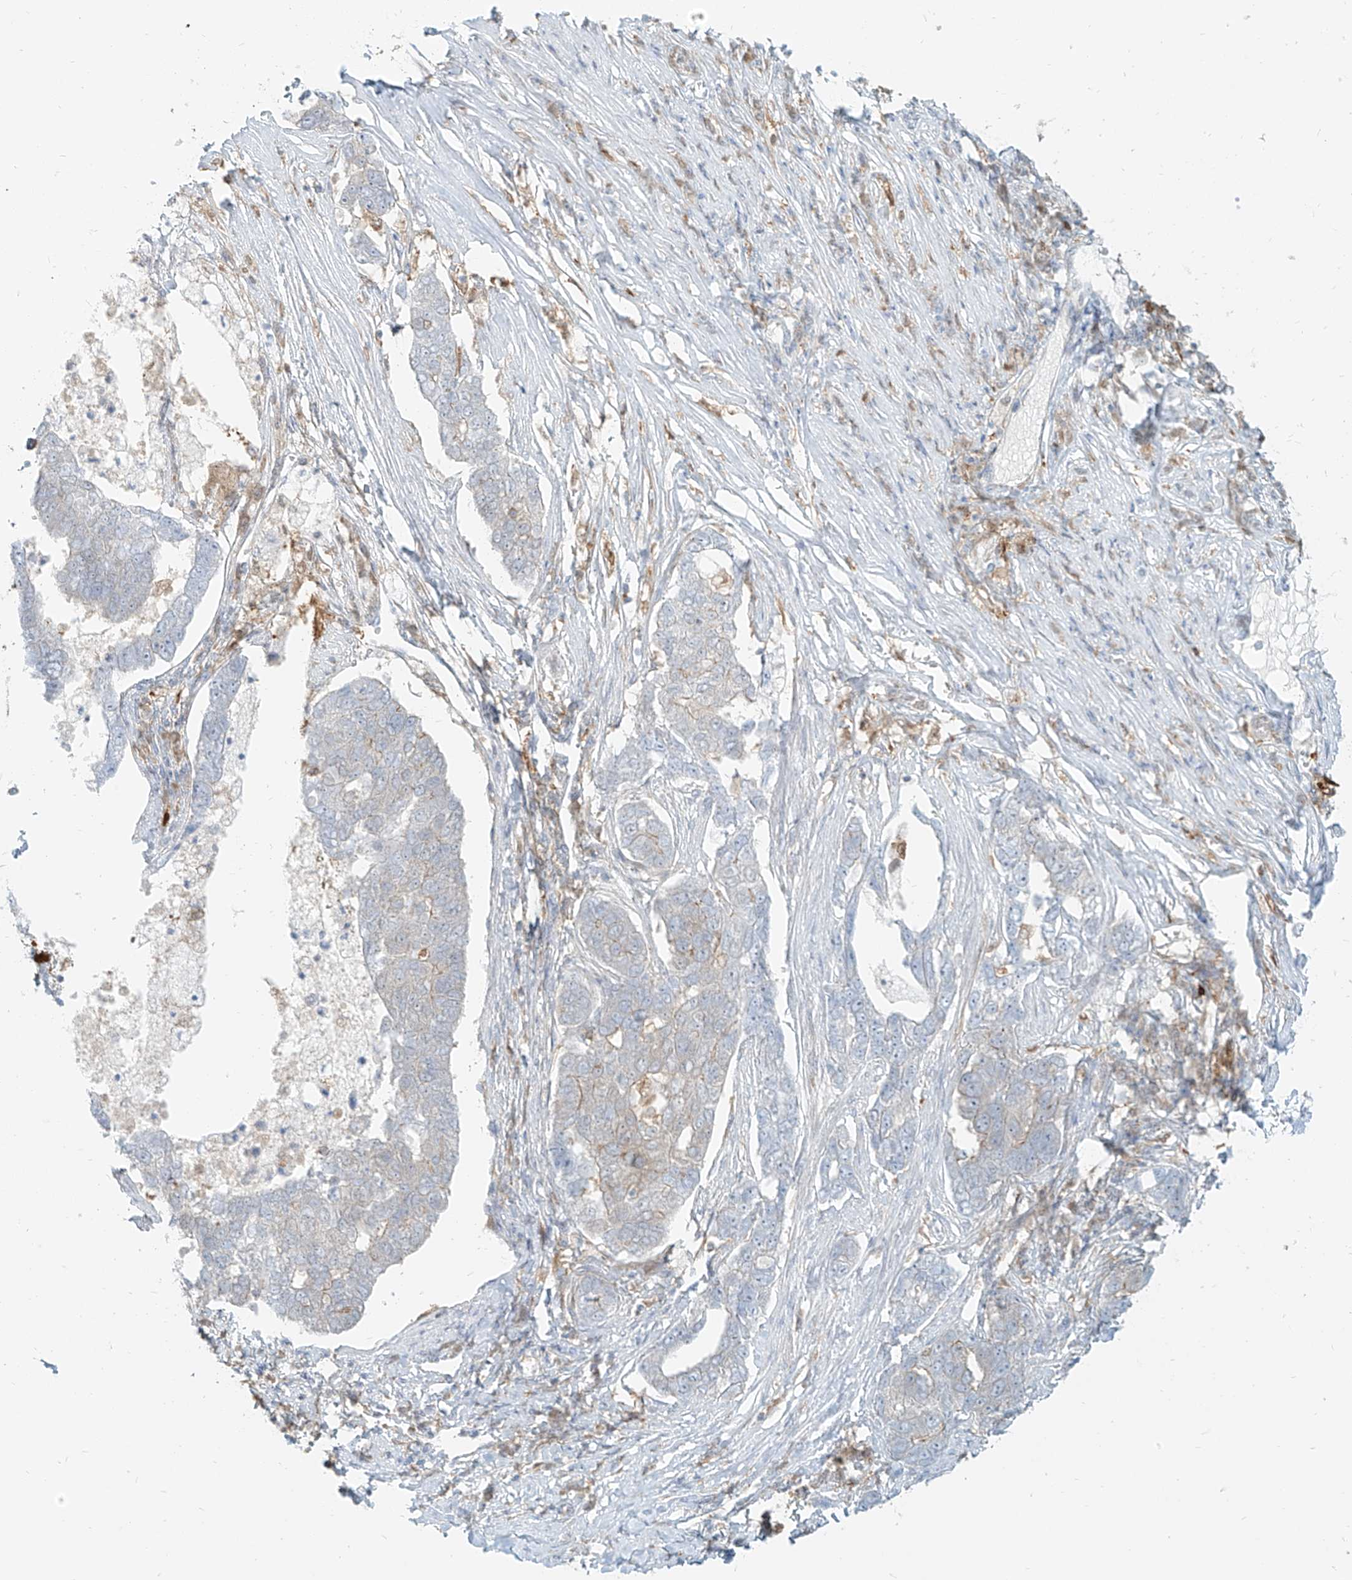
{"staining": {"intensity": "weak", "quantity": "<25%", "location": "cytoplasmic/membranous"}, "tissue": "pancreatic cancer", "cell_type": "Tumor cells", "image_type": "cancer", "snomed": [{"axis": "morphology", "description": "Adenocarcinoma, NOS"}, {"axis": "topography", "description": "Pancreas"}], "caption": "An IHC photomicrograph of pancreatic cancer (adenocarcinoma) is shown. There is no staining in tumor cells of pancreatic cancer (adenocarcinoma).", "gene": "PGD", "patient": {"sex": "female", "age": 61}}